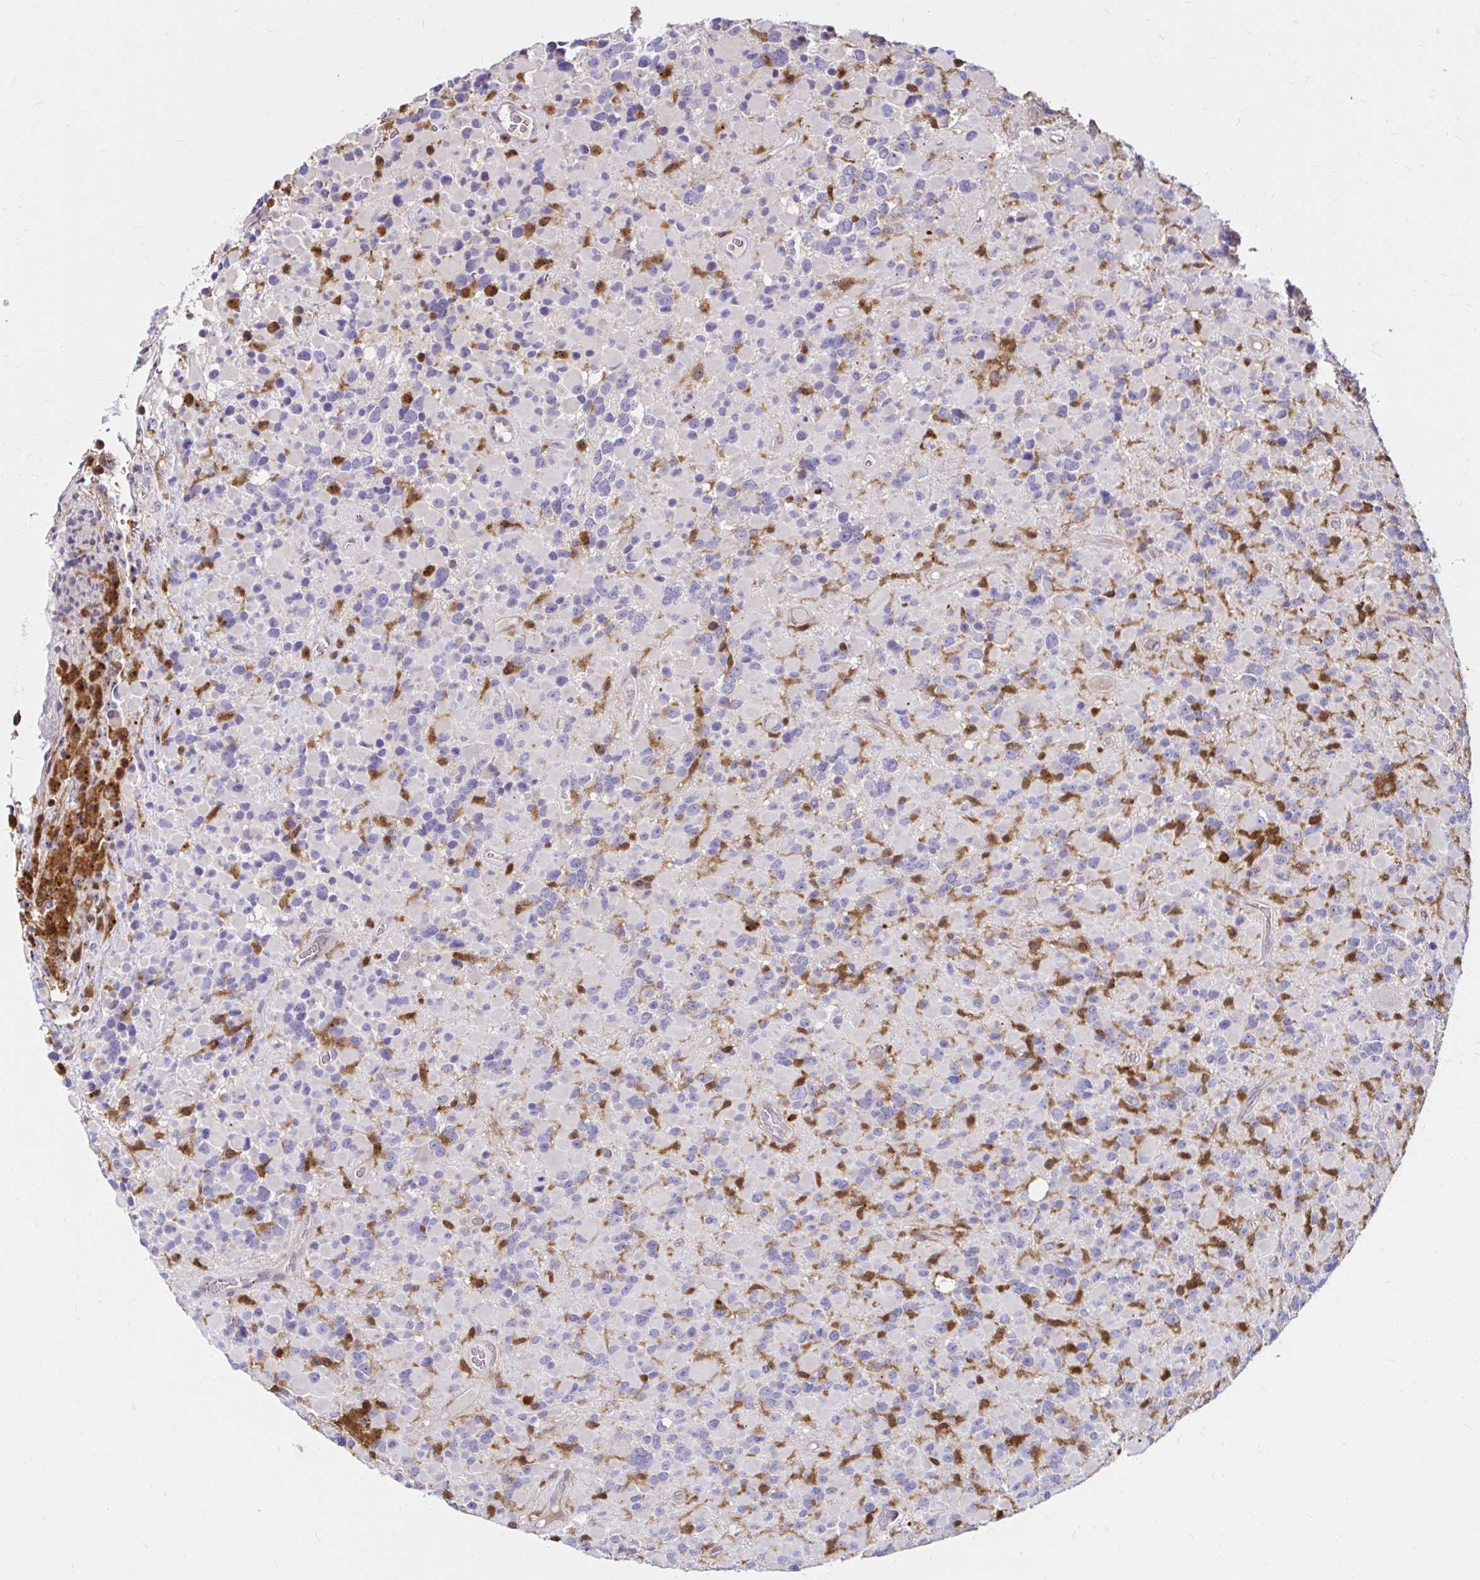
{"staining": {"intensity": "negative", "quantity": "none", "location": "none"}, "tissue": "glioma", "cell_type": "Tumor cells", "image_type": "cancer", "snomed": [{"axis": "morphology", "description": "Glioma, malignant, High grade"}, {"axis": "topography", "description": "Brain"}], "caption": "Tumor cells are negative for brown protein staining in glioma. (DAB IHC with hematoxylin counter stain).", "gene": "PYCARD", "patient": {"sex": "female", "age": 40}}